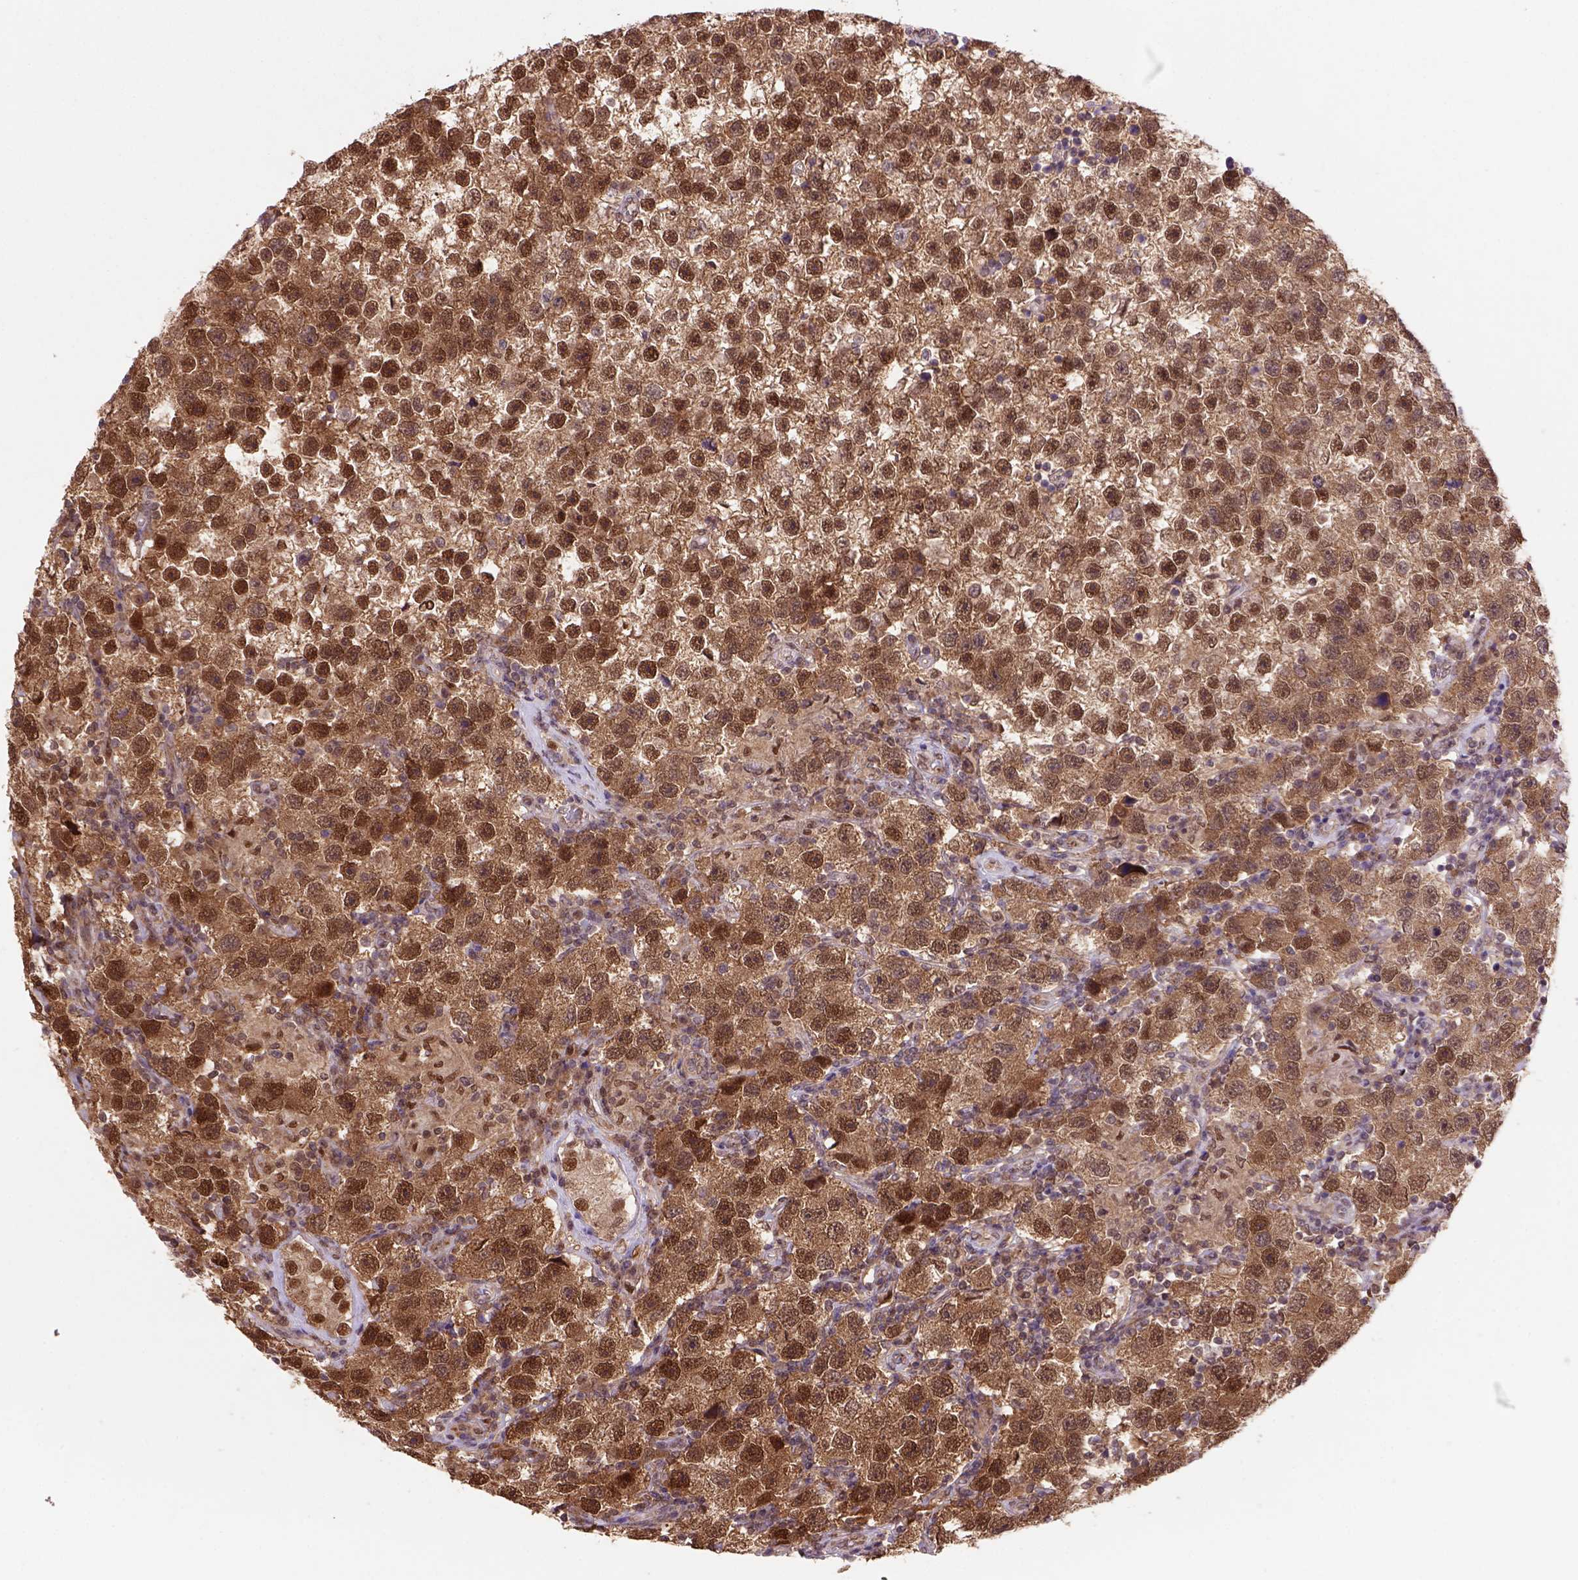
{"staining": {"intensity": "strong", "quantity": ">75%", "location": "cytoplasmic/membranous,nuclear"}, "tissue": "testis cancer", "cell_type": "Tumor cells", "image_type": "cancer", "snomed": [{"axis": "morphology", "description": "Seminoma, NOS"}, {"axis": "topography", "description": "Testis"}], "caption": "Testis cancer (seminoma) stained with a brown dye shows strong cytoplasmic/membranous and nuclear positive expression in approximately >75% of tumor cells.", "gene": "PSMC2", "patient": {"sex": "male", "age": 26}}